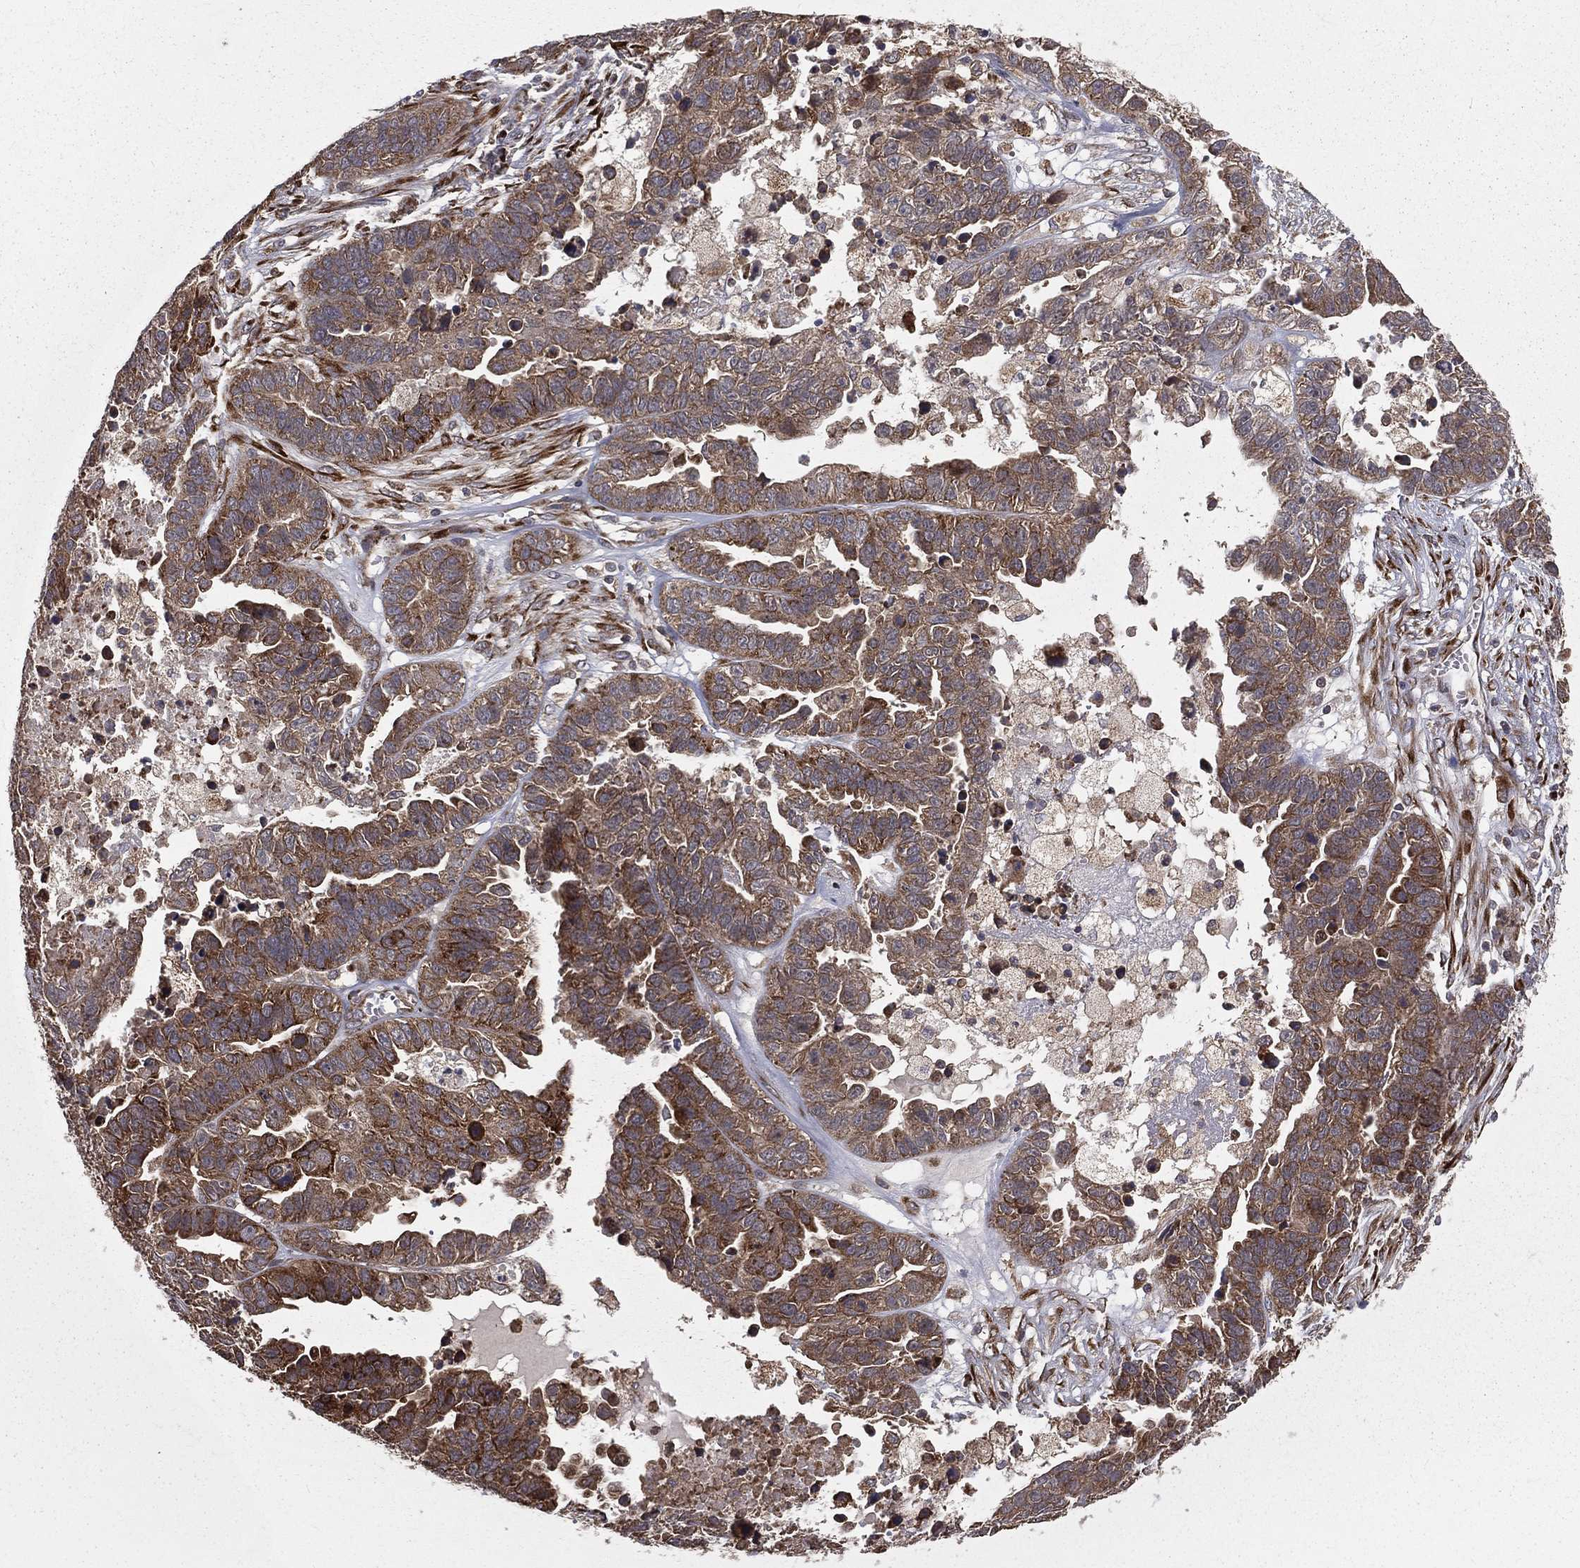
{"staining": {"intensity": "strong", "quantity": ">75%", "location": "cytoplasmic/membranous"}, "tissue": "ovarian cancer", "cell_type": "Tumor cells", "image_type": "cancer", "snomed": [{"axis": "morphology", "description": "Cystadenocarcinoma, serous, NOS"}, {"axis": "topography", "description": "Ovary"}], "caption": "Immunohistochemistry (IHC) of human ovarian serous cystadenocarcinoma reveals high levels of strong cytoplasmic/membranous expression in approximately >75% of tumor cells.", "gene": "OLFML1", "patient": {"sex": "female", "age": 87}}